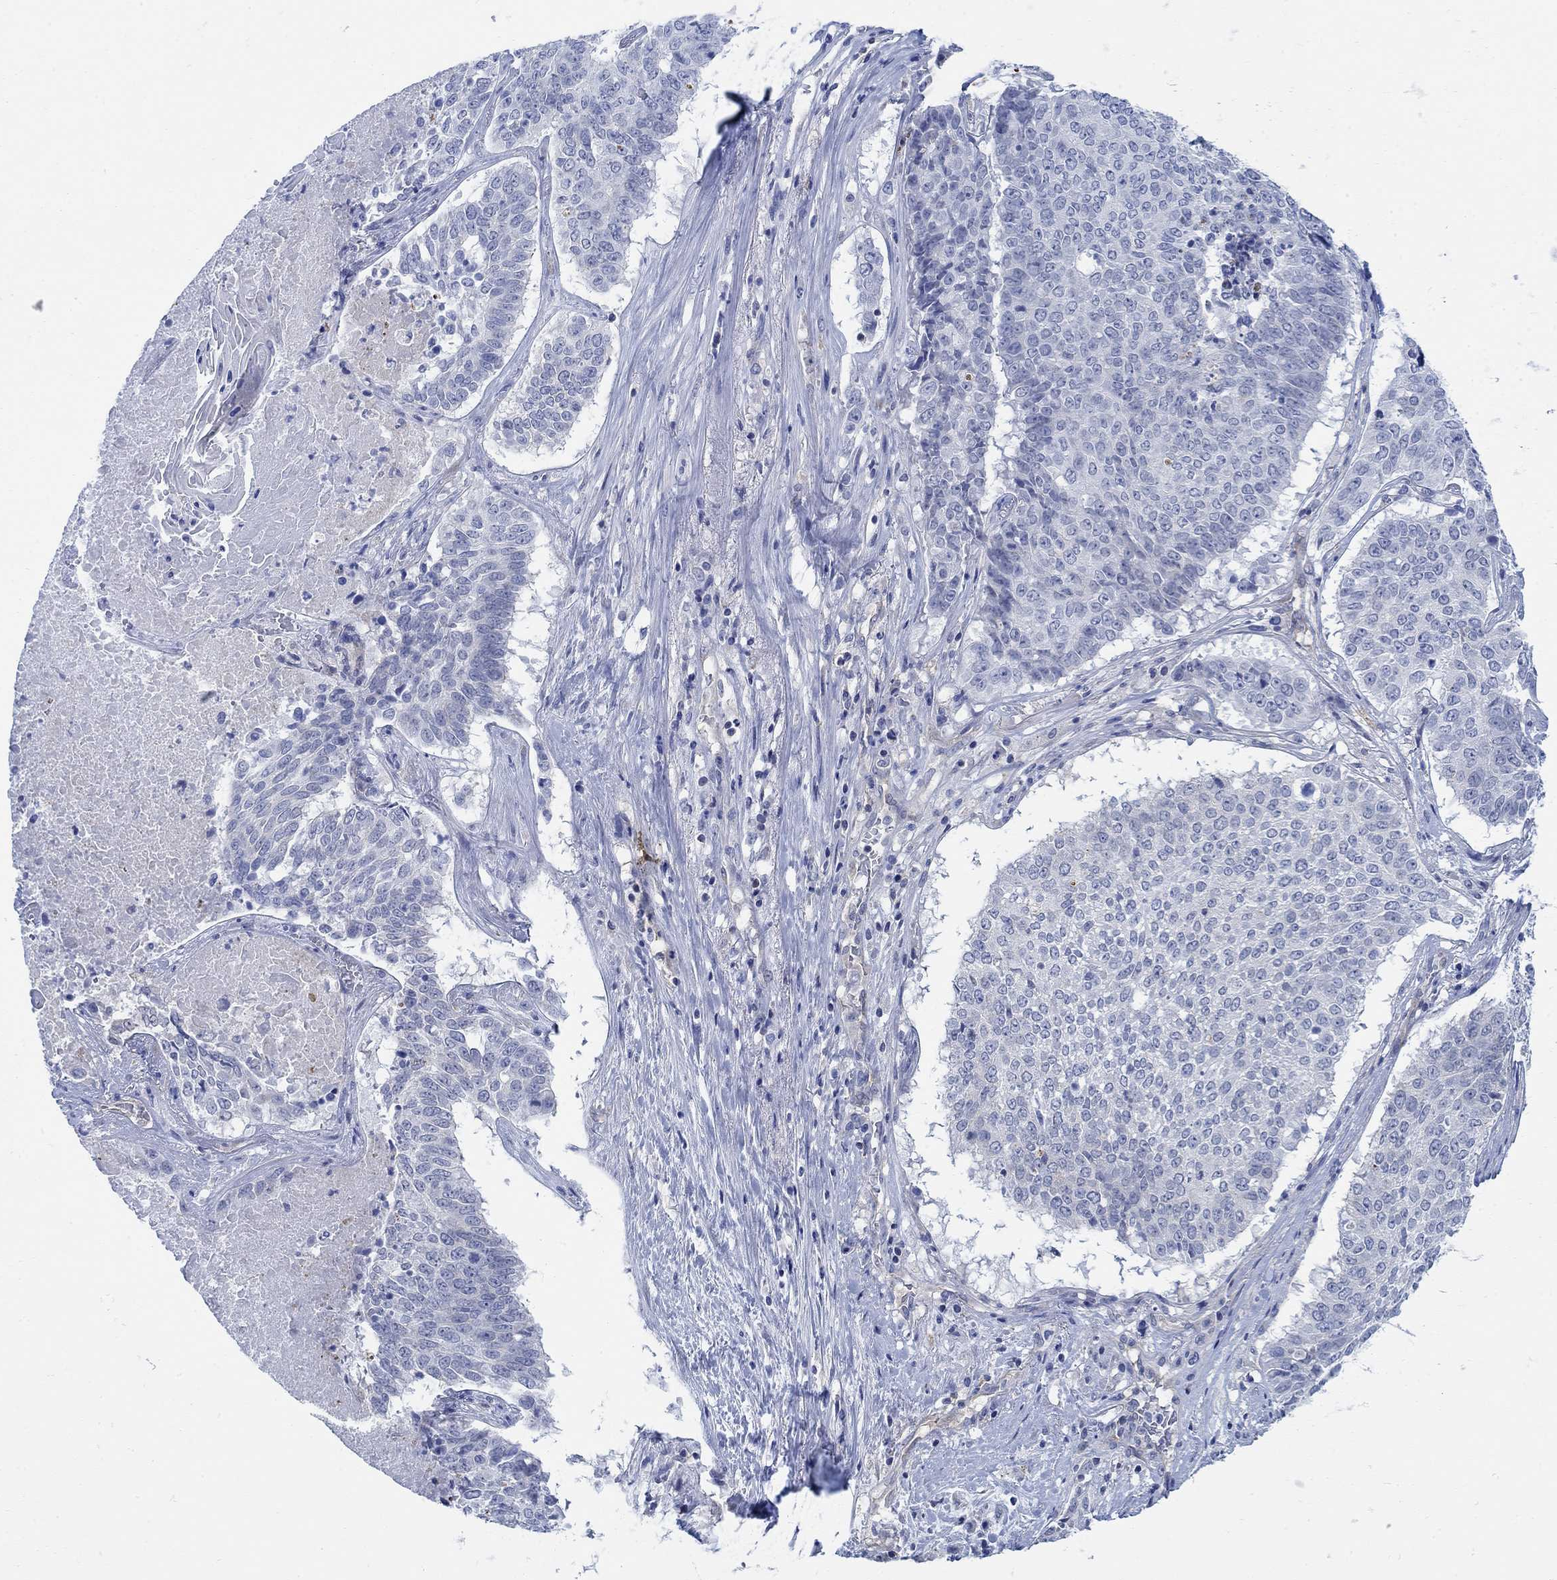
{"staining": {"intensity": "negative", "quantity": "none", "location": "none"}, "tissue": "lung cancer", "cell_type": "Tumor cells", "image_type": "cancer", "snomed": [{"axis": "morphology", "description": "Squamous cell carcinoma, NOS"}, {"axis": "topography", "description": "Lung"}], "caption": "A histopathology image of squamous cell carcinoma (lung) stained for a protein reveals no brown staining in tumor cells.", "gene": "PHF21B", "patient": {"sex": "male", "age": 64}}